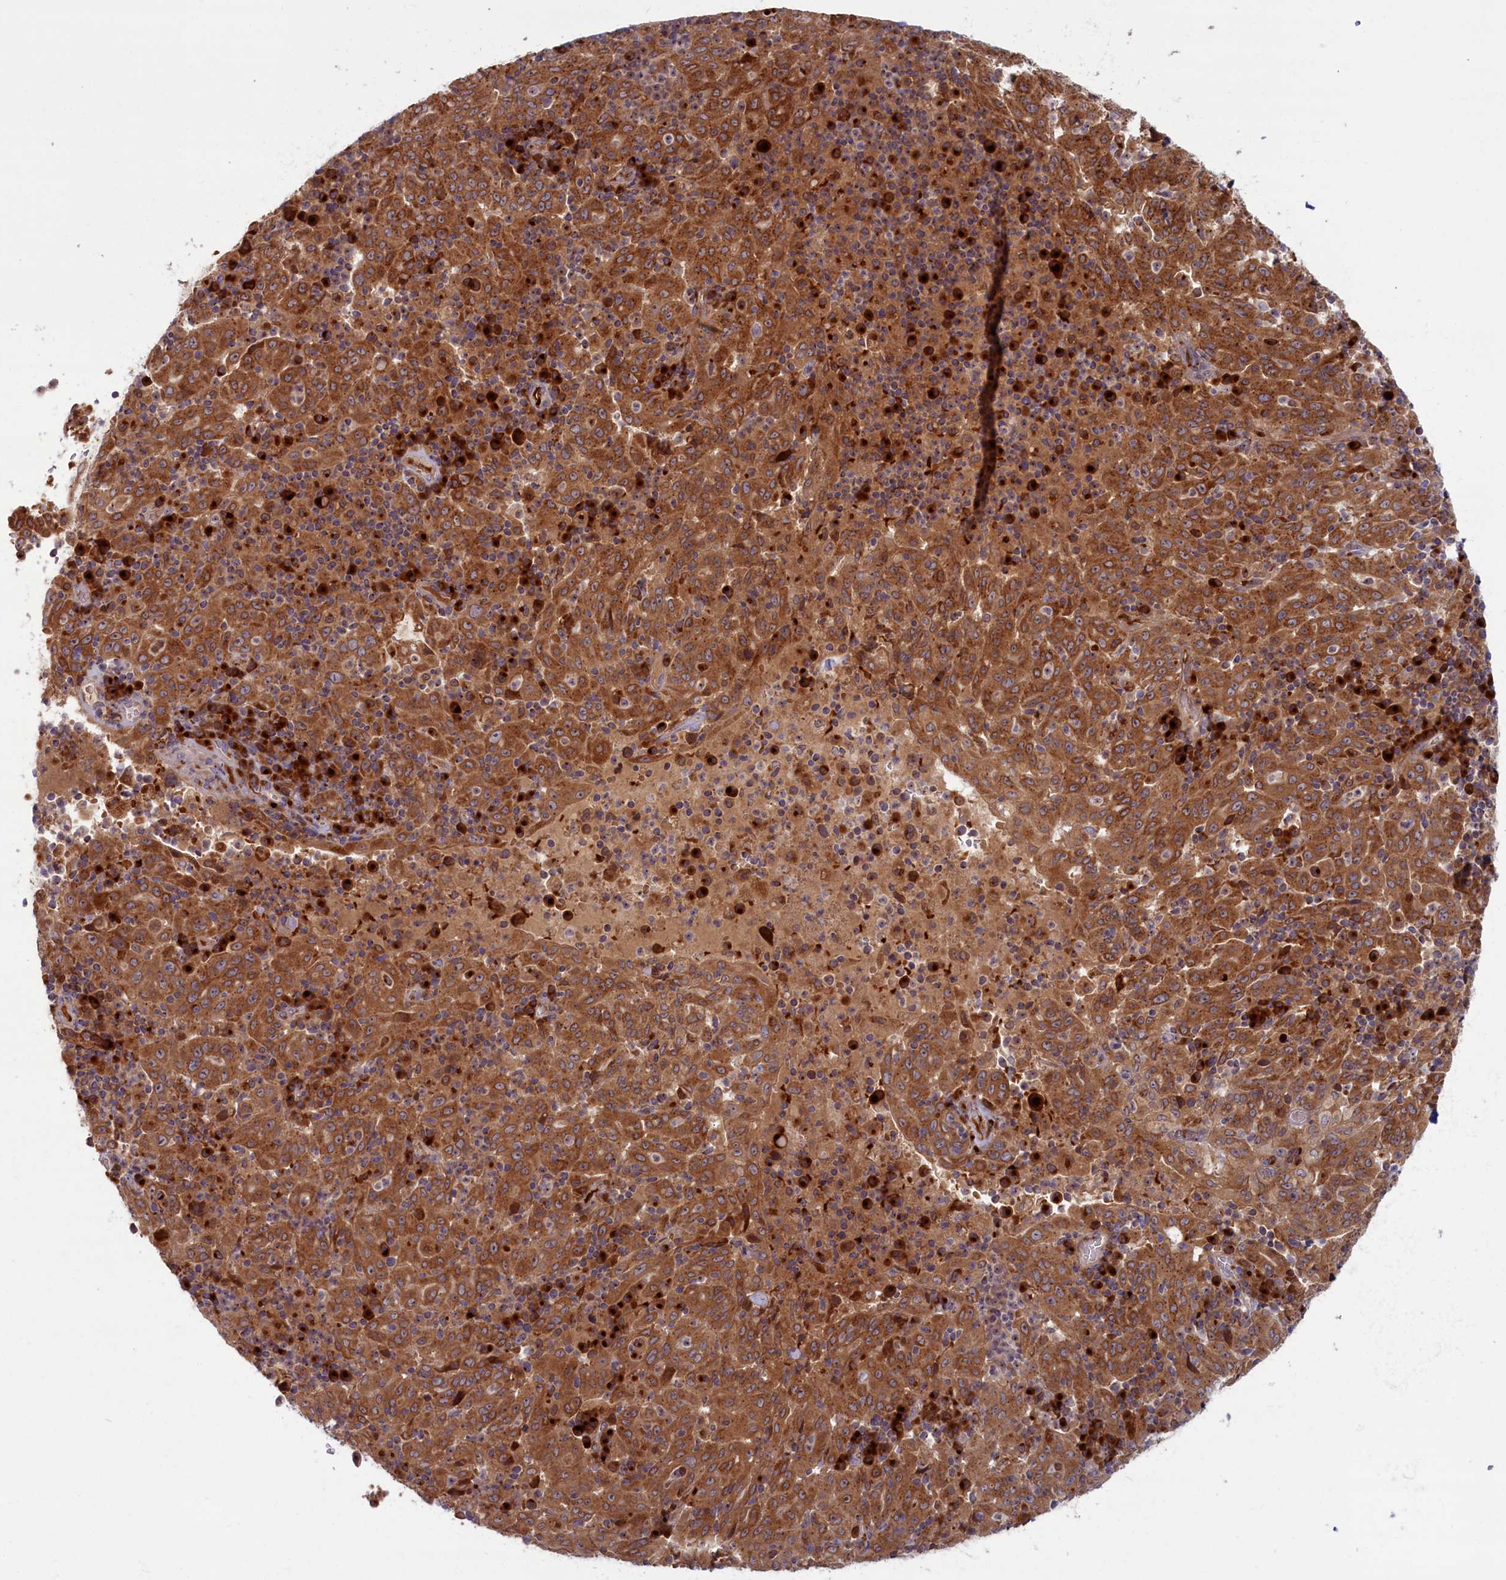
{"staining": {"intensity": "strong", "quantity": ">75%", "location": "cytoplasmic/membranous"}, "tissue": "pancreatic cancer", "cell_type": "Tumor cells", "image_type": "cancer", "snomed": [{"axis": "morphology", "description": "Adenocarcinoma, NOS"}, {"axis": "topography", "description": "Pancreas"}], "caption": "Immunohistochemistry (IHC) (DAB (3,3'-diaminobenzidine)) staining of human adenocarcinoma (pancreatic) exhibits strong cytoplasmic/membranous protein expression in about >75% of tumor cells.", "gene": "BLVRB", "patient": {"sex": "male", "age": 63}}